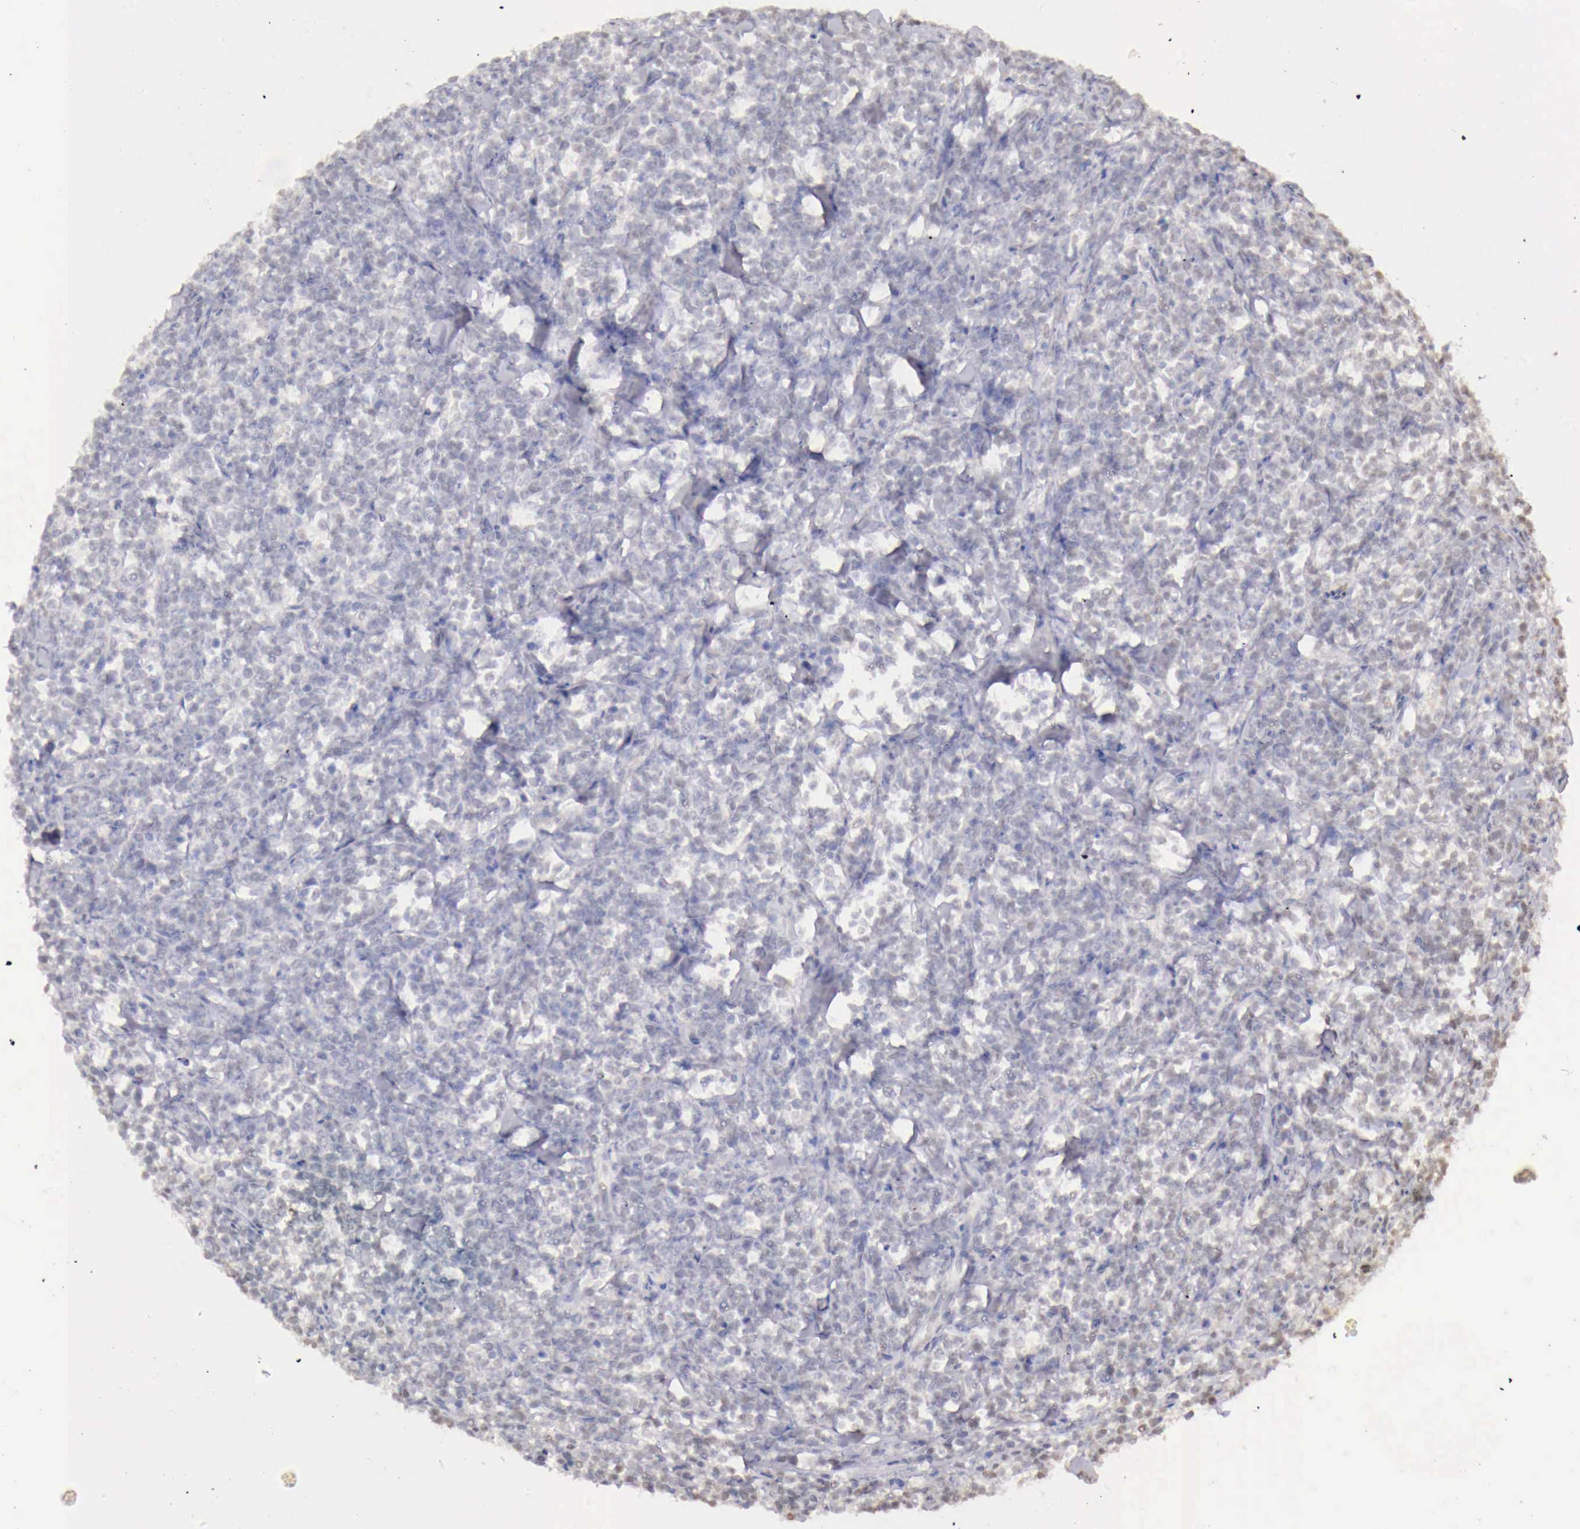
{"staining": {"intensity": "negative", "quantity": "none", "location": "none"}, "tissue": "lymphoma", "cell_type": "Tumor cells", "image_type": "cancer", "snomed": [{"axis": "morphology", "description": "Malignant lymphoma, non-Hodgkin's type, High grade"}, {"axis": "topography", "description": "Small intestine"}, {"axis": "topography", "description": "Colon"}], "caption": "The image exhibits no significant expression in tumor cells of malignant lymphoma, non-Hodgkin's type (high-grade).", "gene": "UBA1", "patient": {"sex": "male", "age": 8}}